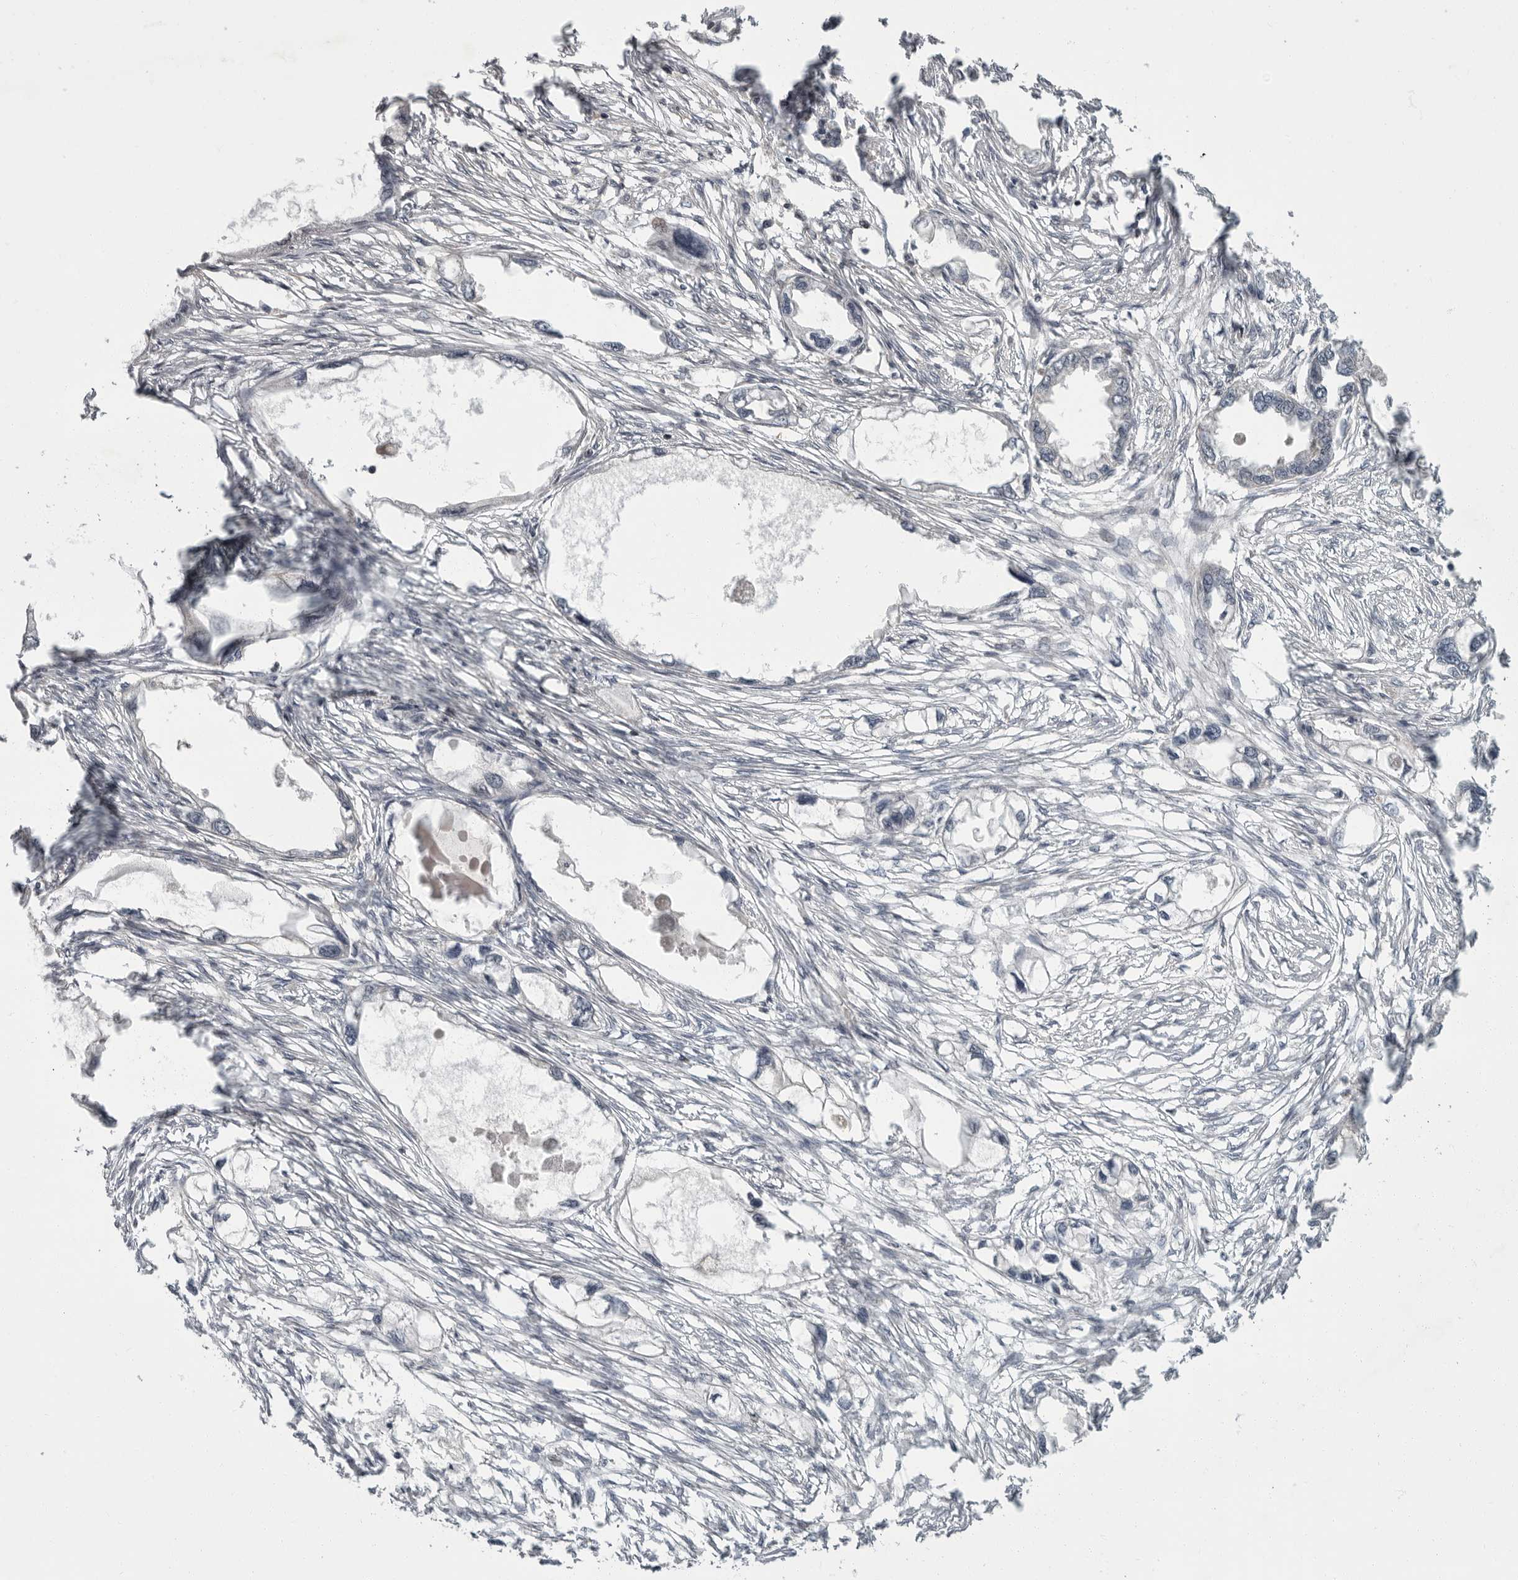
{"staining": {"intensity": "negative", "quantity": "none", "location": "none"}, "tissue": "endometrial cancer", "cell_type": "Tumor cells", "image_type": "cancer", "snomed": [{"axis": "morphology", "description": "Adenocarcinoma, NOS"}, {"axis": "morphology", "description": "Adenocarcinoma, metastatic, NOS"}, {"axis": "topography", "description": "Adipose tissue"}, {"axis": "topography", "description": "Endometrium"}], "caption": "Tumor cells are negative for protein expression in human endometrial cancer (adenocarcinoma).", "gene": "PDE7A", "patient": {"sex": "female", "age": 67}}